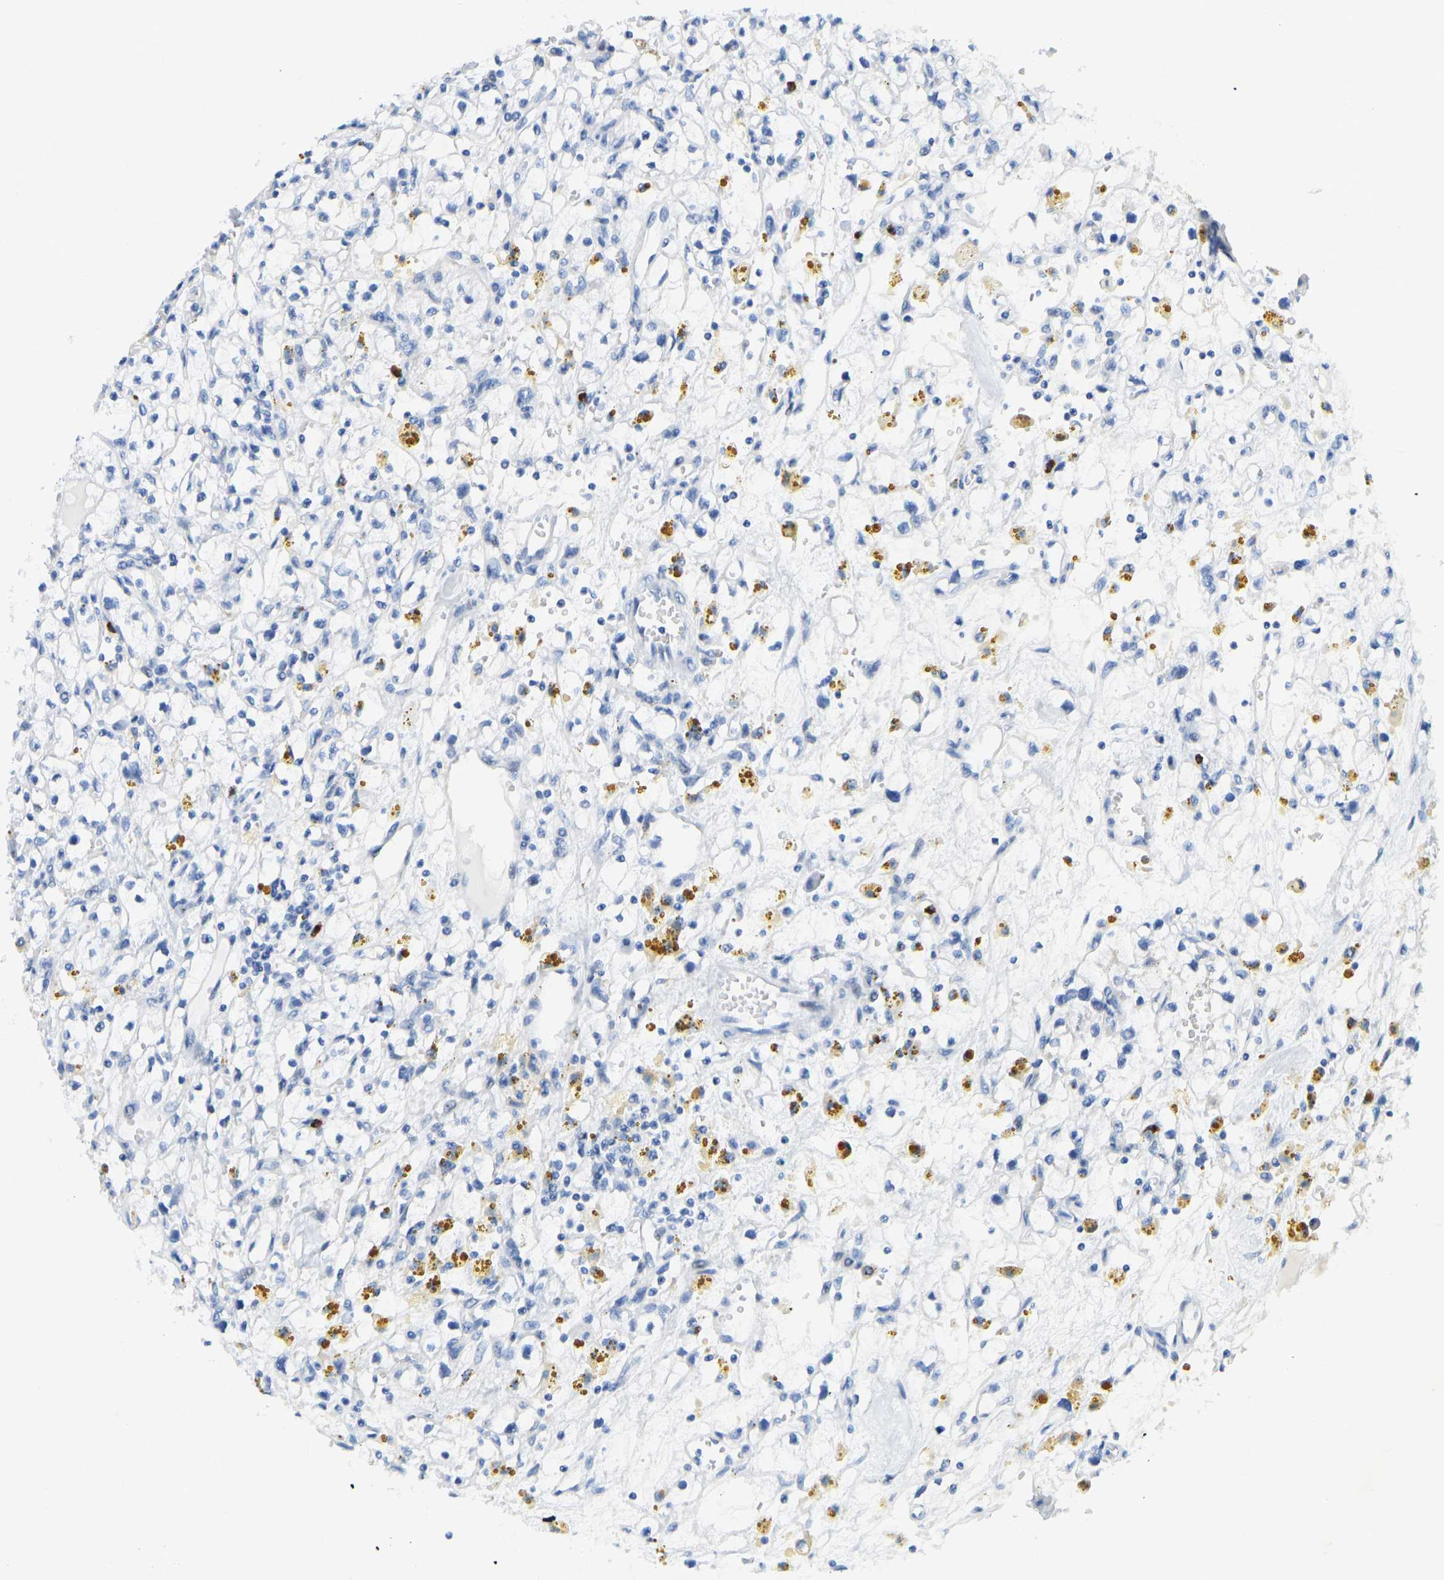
{"staining": {"intensity": "moderate", "quantity": "<25%", "location": "cytoplasmic/membranous"}, "tissue": "renal cancer", "cell_type": "Tumor cells", "image_type": "cancer", "snomed": [{"axis": "morphology", "description": "Adenocarcinoma, NOS"}, {"axis": "topography", "description": "Kidney"}], "caption": "High-magnification brightfield microscopy of adenocarcinoma (renal) stained with DAB (3,3'-diaminobenzidine) (brown) and counterstained with hematoxylin (blue). tumor cells exhibit moderate cytoplasmic/membranous expression is identified in approximately<25% of cells.", "gene": "HDAC5", "patient": {"sex": "male", "age": 56}}